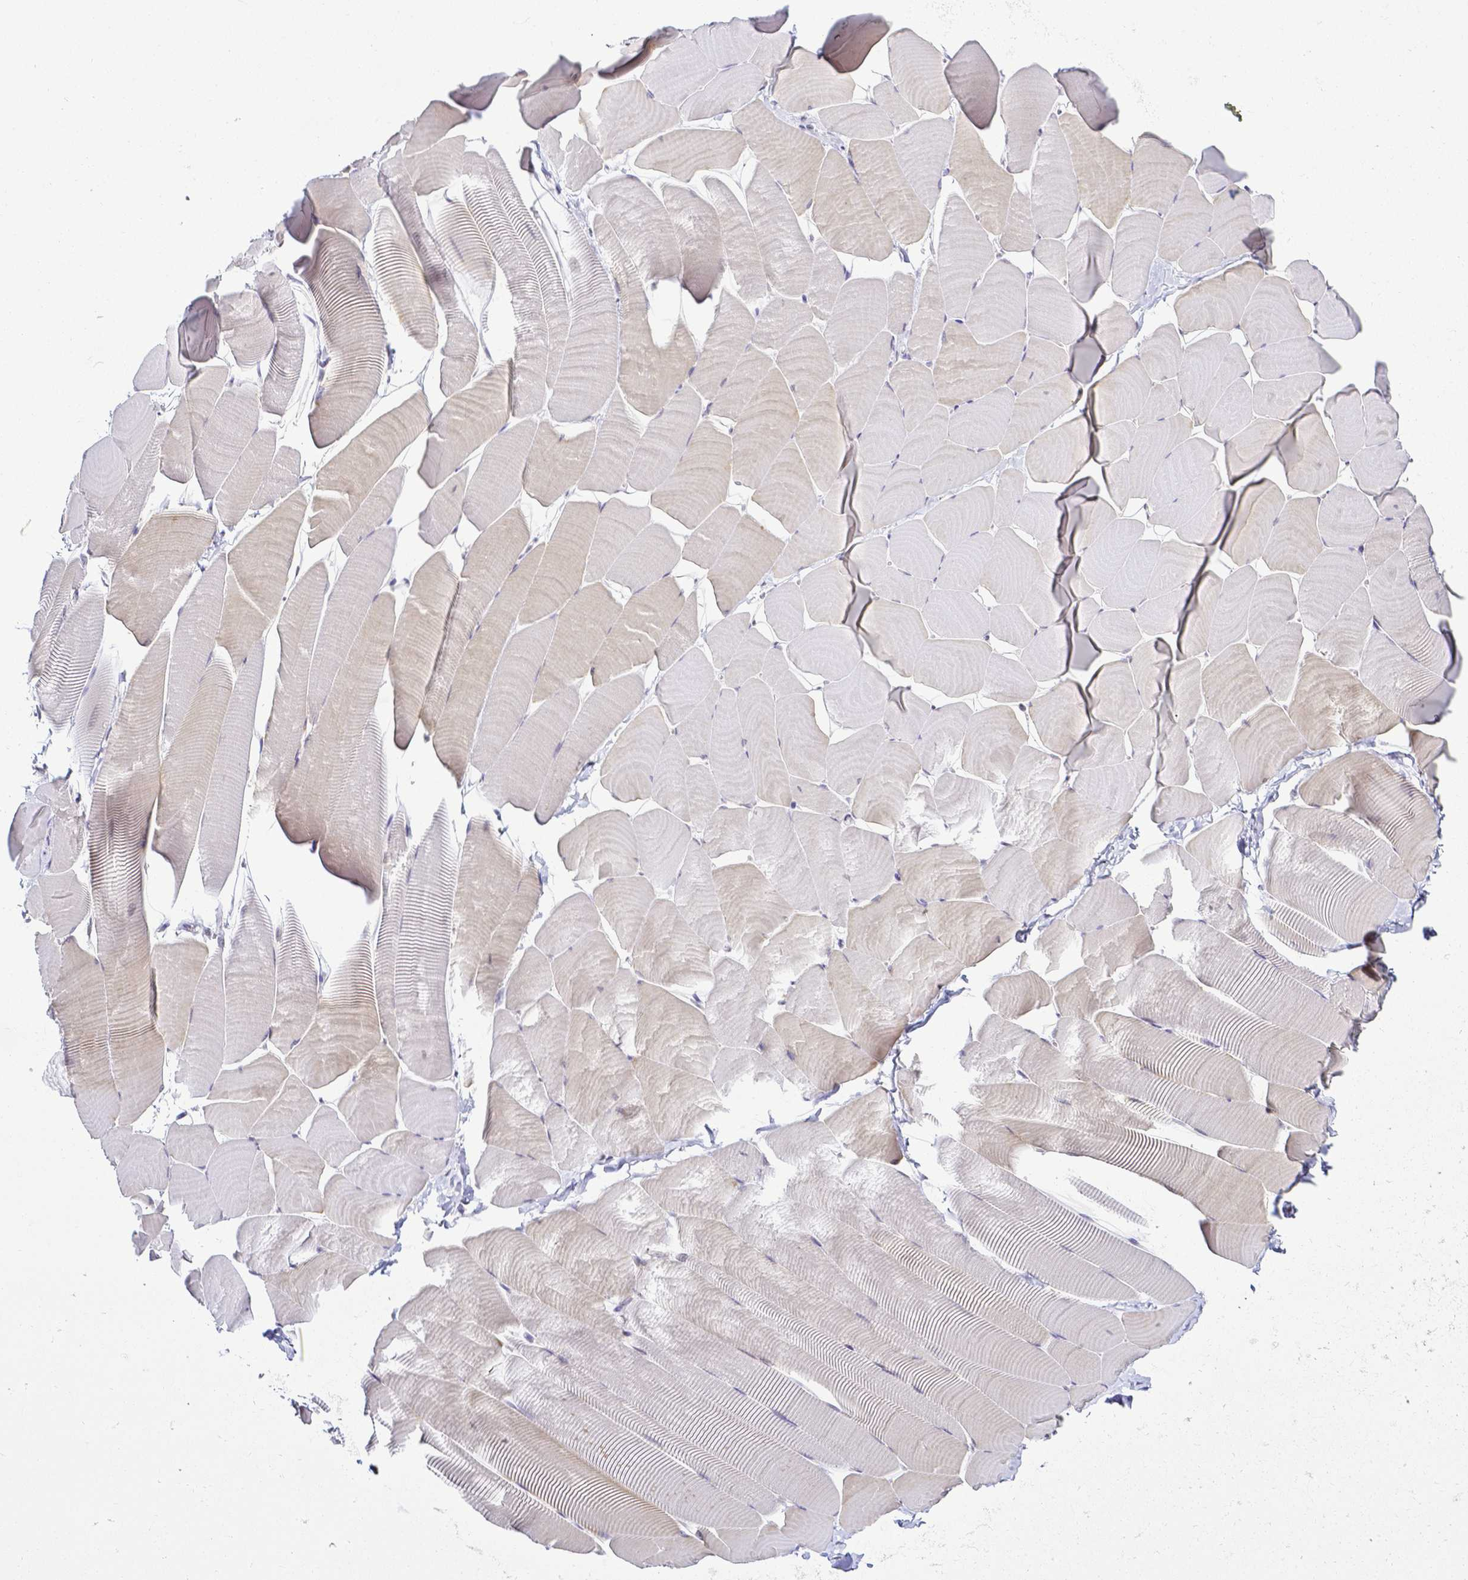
{"staining": {"intensity": "negative", "quantity": "none", "location": "none"}, "tissue": "skeletal muscle", "cell_type": "Myocytes", "image_type": "normal", "snomed": [{"axis": "morphology", "description": "Normal tissue, NOS"}, {"axis": "topography", "description": "Skeletal muscle"}], "caption": "A micrograph of human skeletal muscle is negative for staining in myocytes.", "gene": "FAM83G", "patient": {"sex": "male", "age": 25}}